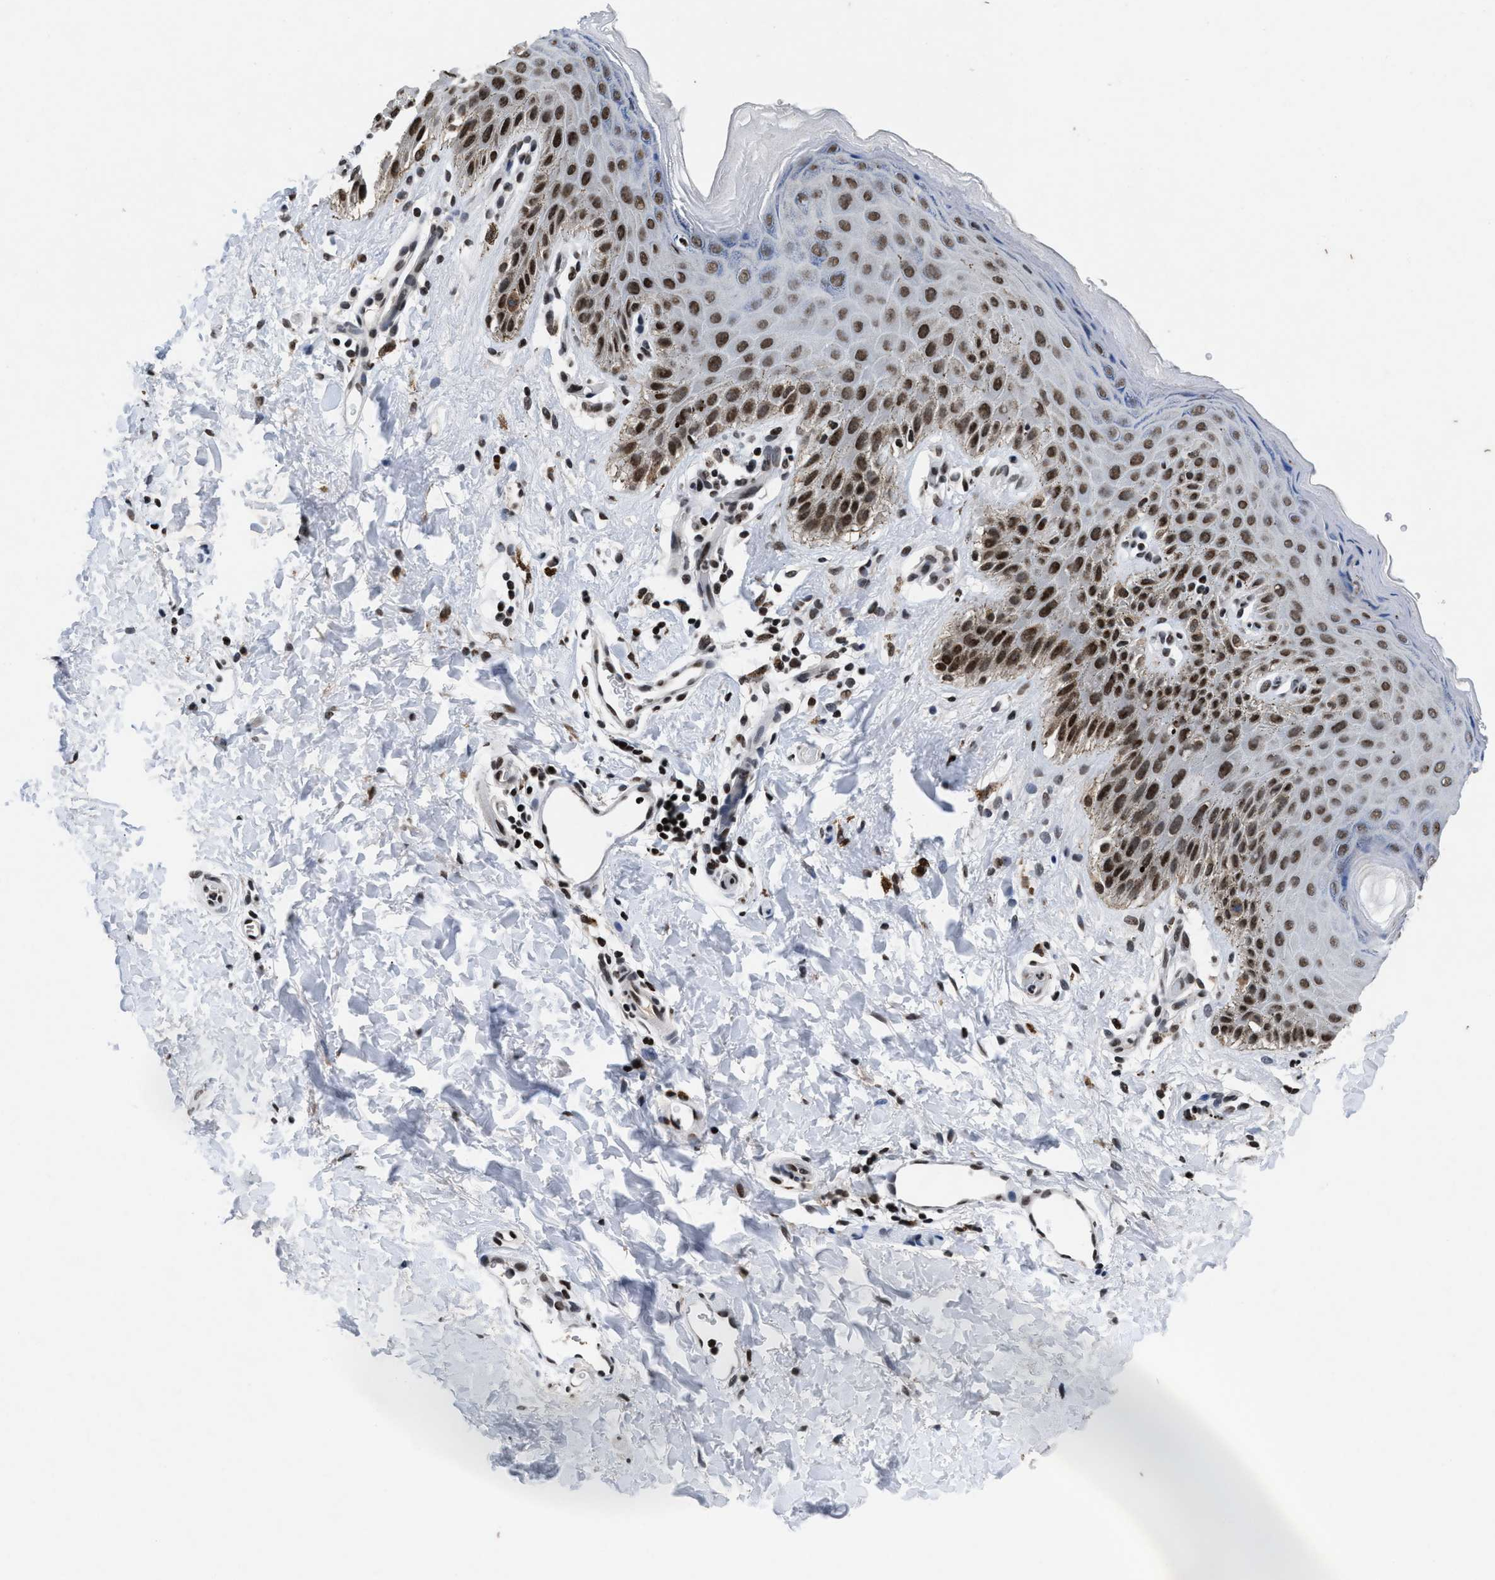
{"staining": {"intensity": "moderate", "quantity": ">75%", "location": "nuclear"}, "tissue": "skin", "cell_type": "Epidermal cells", "image_type": "normal", "snomed": [{"axis": "morphology", "description": "Normal tissue, NOS"}, {"axis": "topography", "description": "Anal"}], "caption": "Brown immunohistochemical staining in normal human skin shows moderate nuclear staining in approximately >75% of epidermal cells. Immunohistochemistry stains the protein in brown and the nuclei are stained blue.", "gene": "WDR81", "patient": {"sex": "male", "age": 44}}